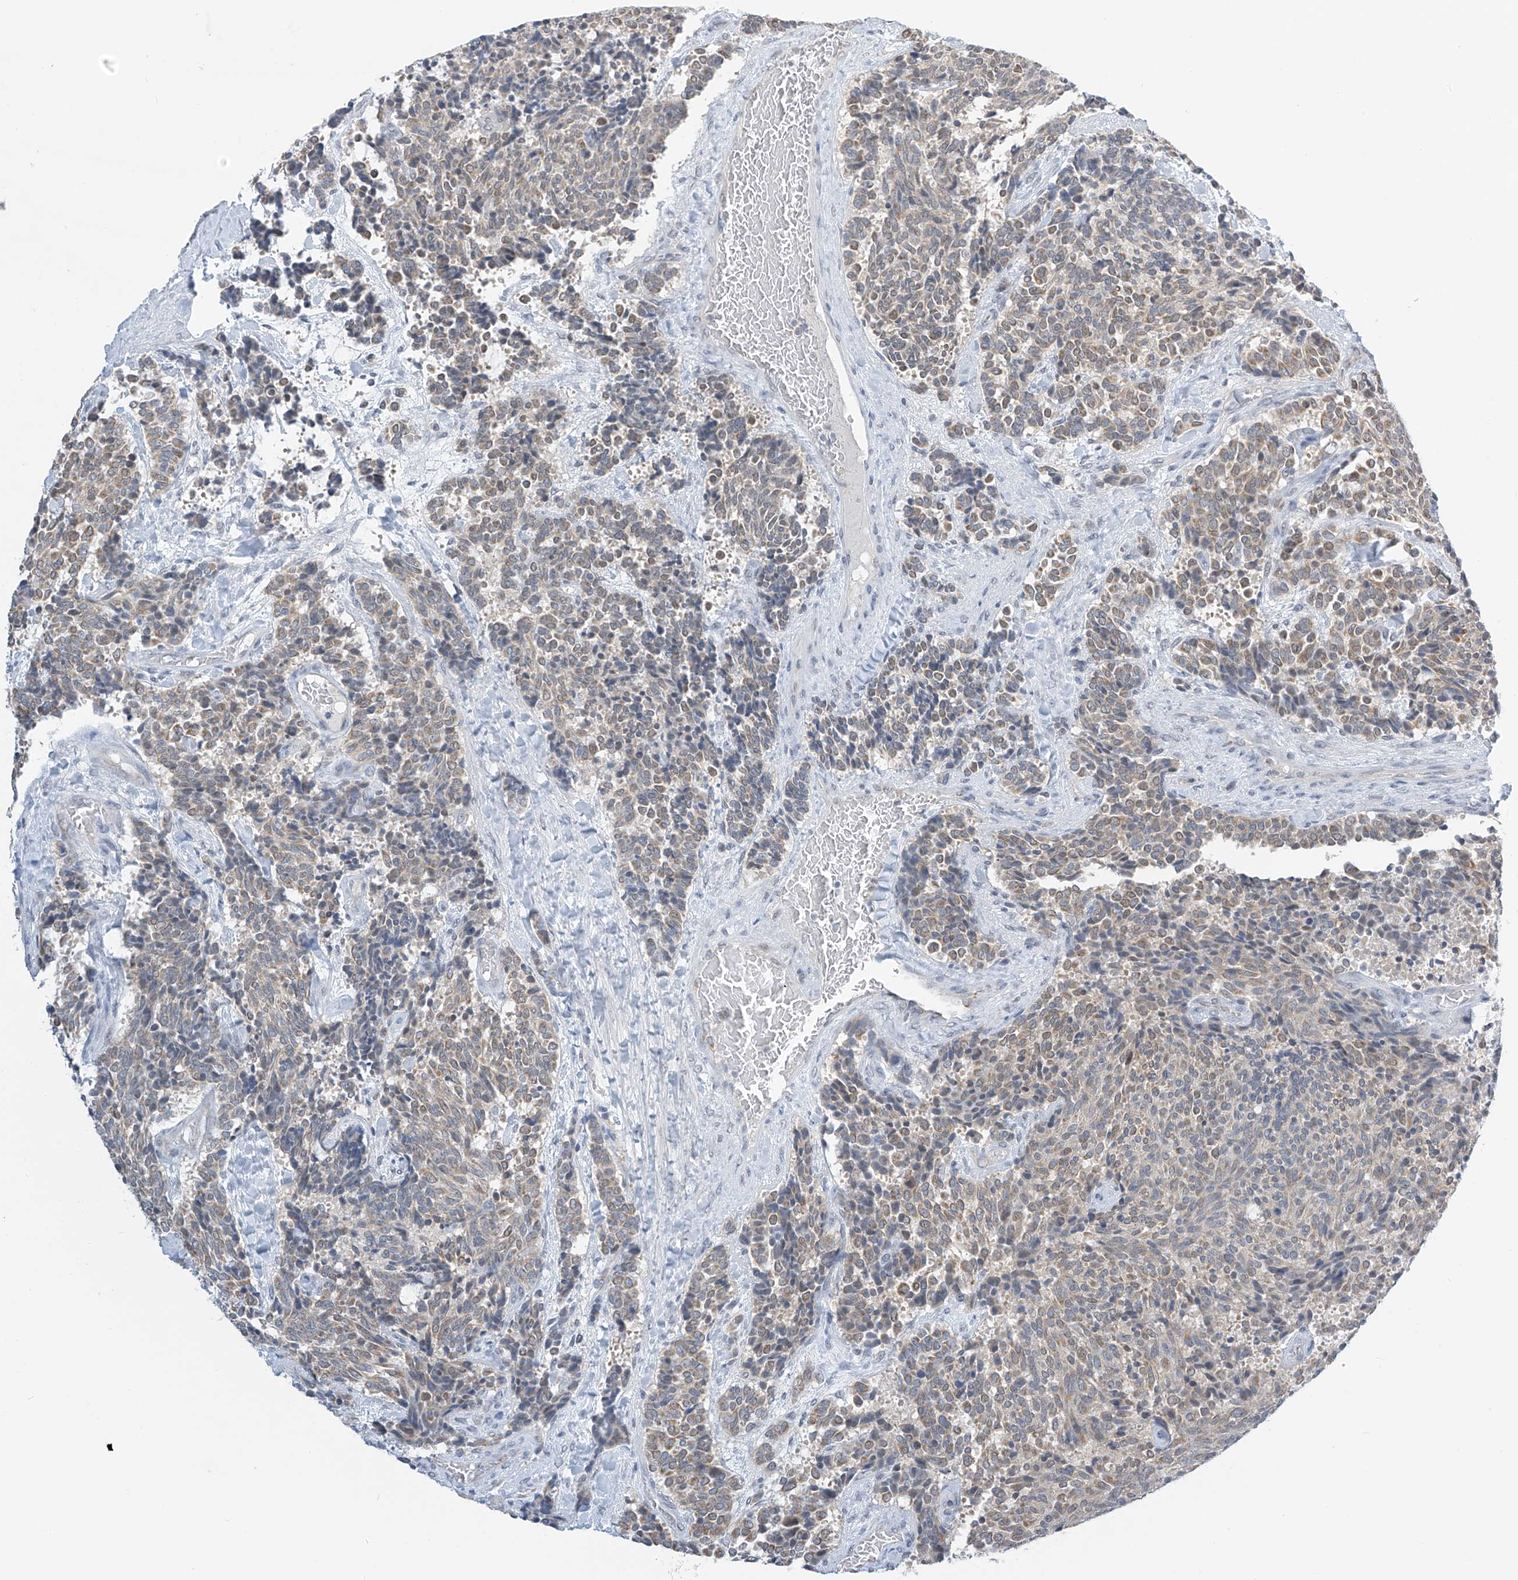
{"staining": {"intensity": "weak", "quantity": "<25%", "location": "cytoplasmic/membranous"}, "tissue": "carcinoid", "cell_type": "Tumor cells", "image_type": "cancer", "snomed": [{"axis": "morphology", "description": "Carcinoid, malignant, NOS"}, {"axis": "topography", "description": "Pancreas"}], "caption": "This is a photomicrograph of IHC staining of carcinoid, which shows no expression in tumor cells. The staining is performed using DAB (3,3'-diaminobenzidine) brown chromogen with nuclei counter-stained in using hematoxylin.", "gene": "APLF", "patient": {"sex": "female", "age": 54}}